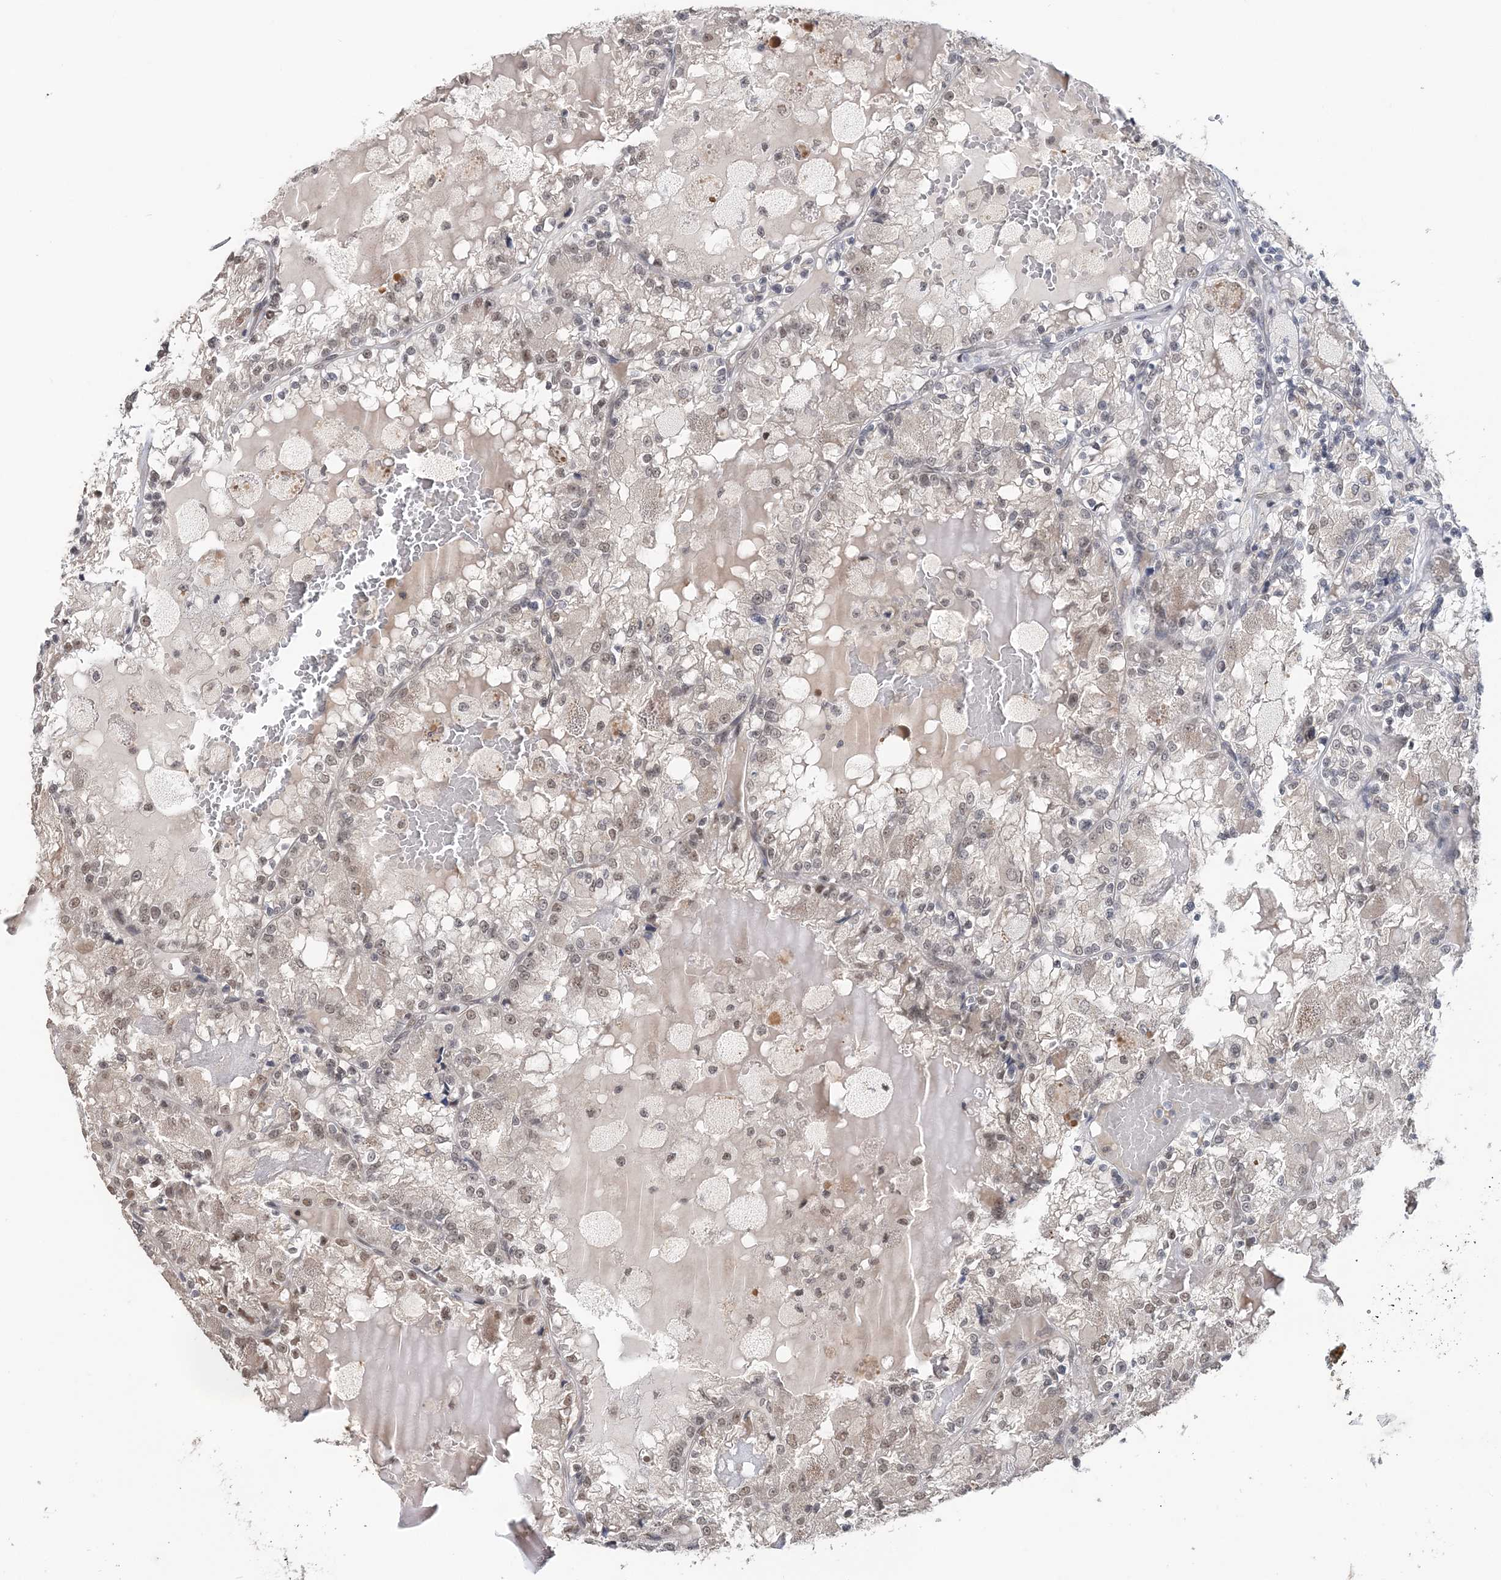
{"staining": {"intensity": "weak", "quantity": "<25%", "location": "nuclear"}, "tissue": "renal cancer", "cell_type": "Tumor cells", "image_type": "cancer", "snomed": [{"axis": "morphology", "description": "Adenocarcinoma, NOS"}, {"axis": "topography", "description": "Kidney"}], "caption": "Protein analysis of renal cancer (adenocarcinoma) shows no significant expression in tumor cells.", "gene": "TSHZ2", "patient": {"sex": "female", "age": 56}}